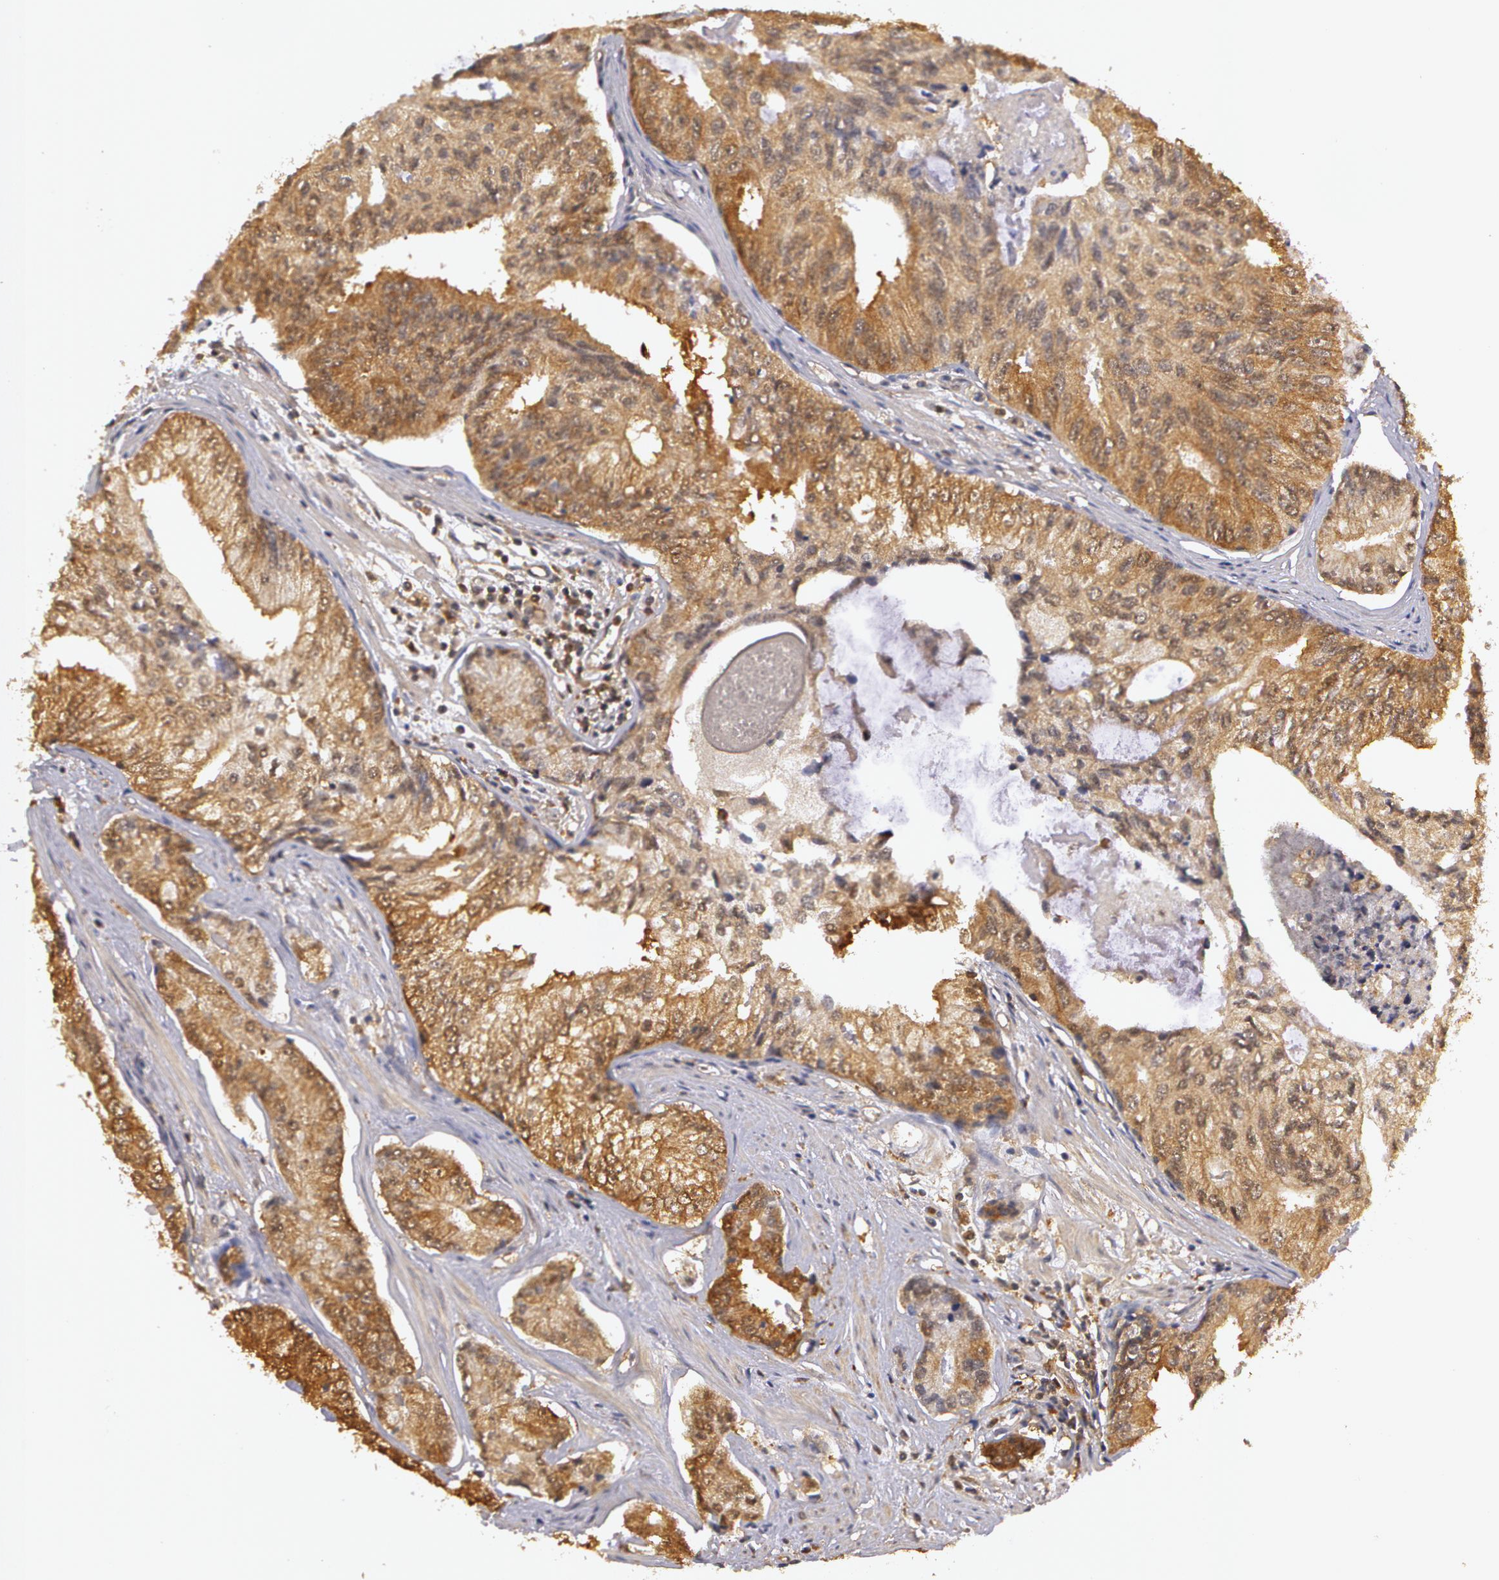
{"staining": {"intensity": "moderate", "quantity": ">75%", "location": "cytoplasmic/membranous"}, "tissue": "prostate cancer", "cell_type": "Tumor cells", "image_type": "cancer", "snomed": [{"axis": "morphology", "description": "Adenocarcinoma, High grade"}, {"axis": "topography", "description": "Prostate"}], "caption": "There is medium levels of moderate cytoplasmic/membranous staining in tumor cells of prostate cancer (adenocarcinoma (high-grade)), as demonstrated by immunohistochemical staining (brown color).", "gene": "AHSA1", "patient": {"sex": "male", "age": 56}}